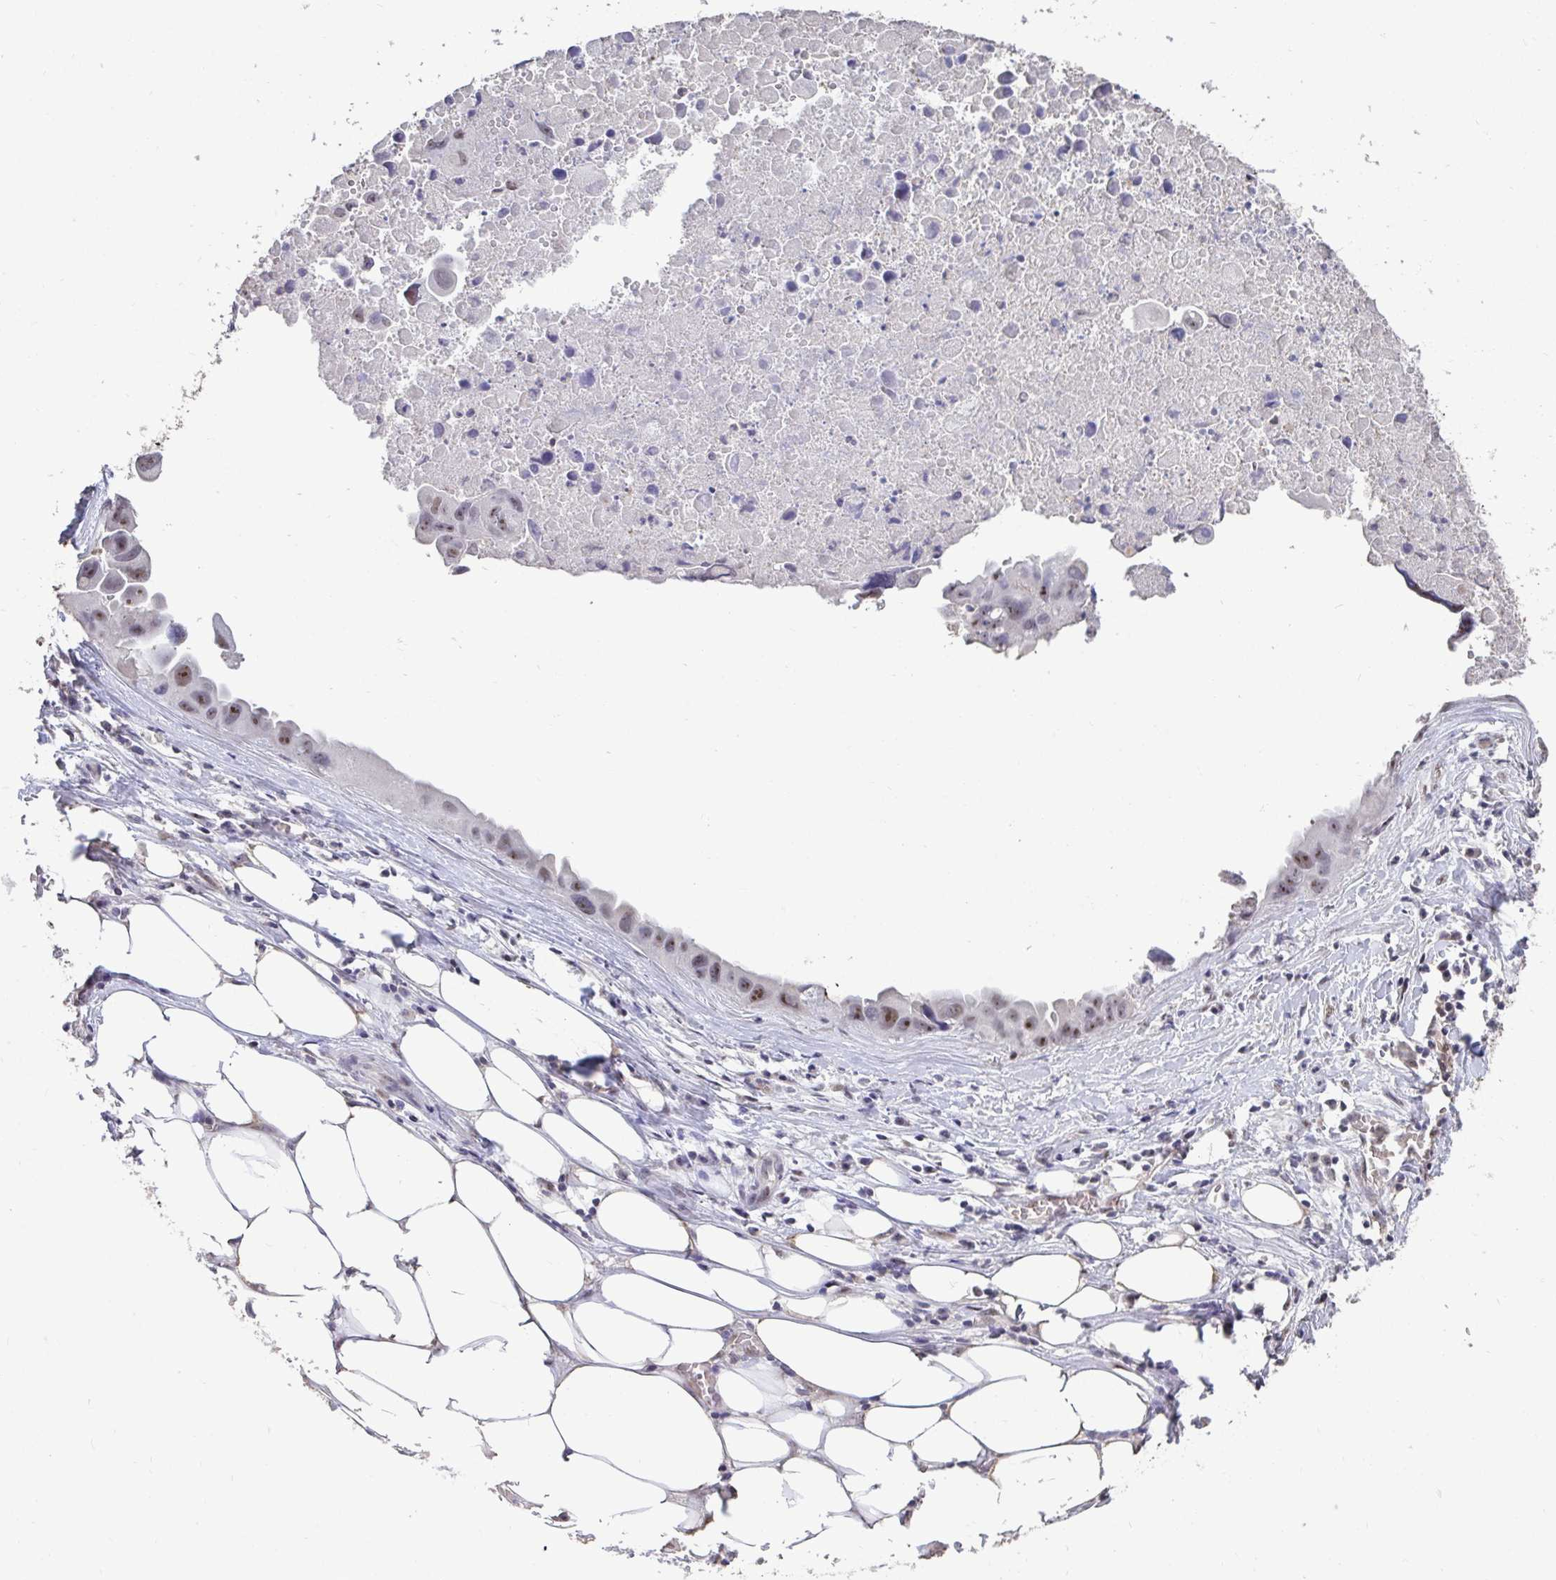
{"staining": {"intensity": "moderate", "quantity": ">75%", "location": "nuclear"}, "tissue": "lung cancer", "cell_type": "Tumor cells", "image_type": "cancer", "snomed": [{"axis": "morphology", "description": "Adenocarcinoma, NOS"}, {"axis": "topography", "description": "Lymph node"}, {"axis": "topography", "description": "Lung"}], "caption": "This image demonstrates adenocarcinoma (lung) stained with IHC to label a protein in brown. The nuclear of tumor cells show moderate positivity for the protein. Nuclei are counter-stained blue.", "gene": "SENP3", "patient": {"sex": "male", "age": 64}}